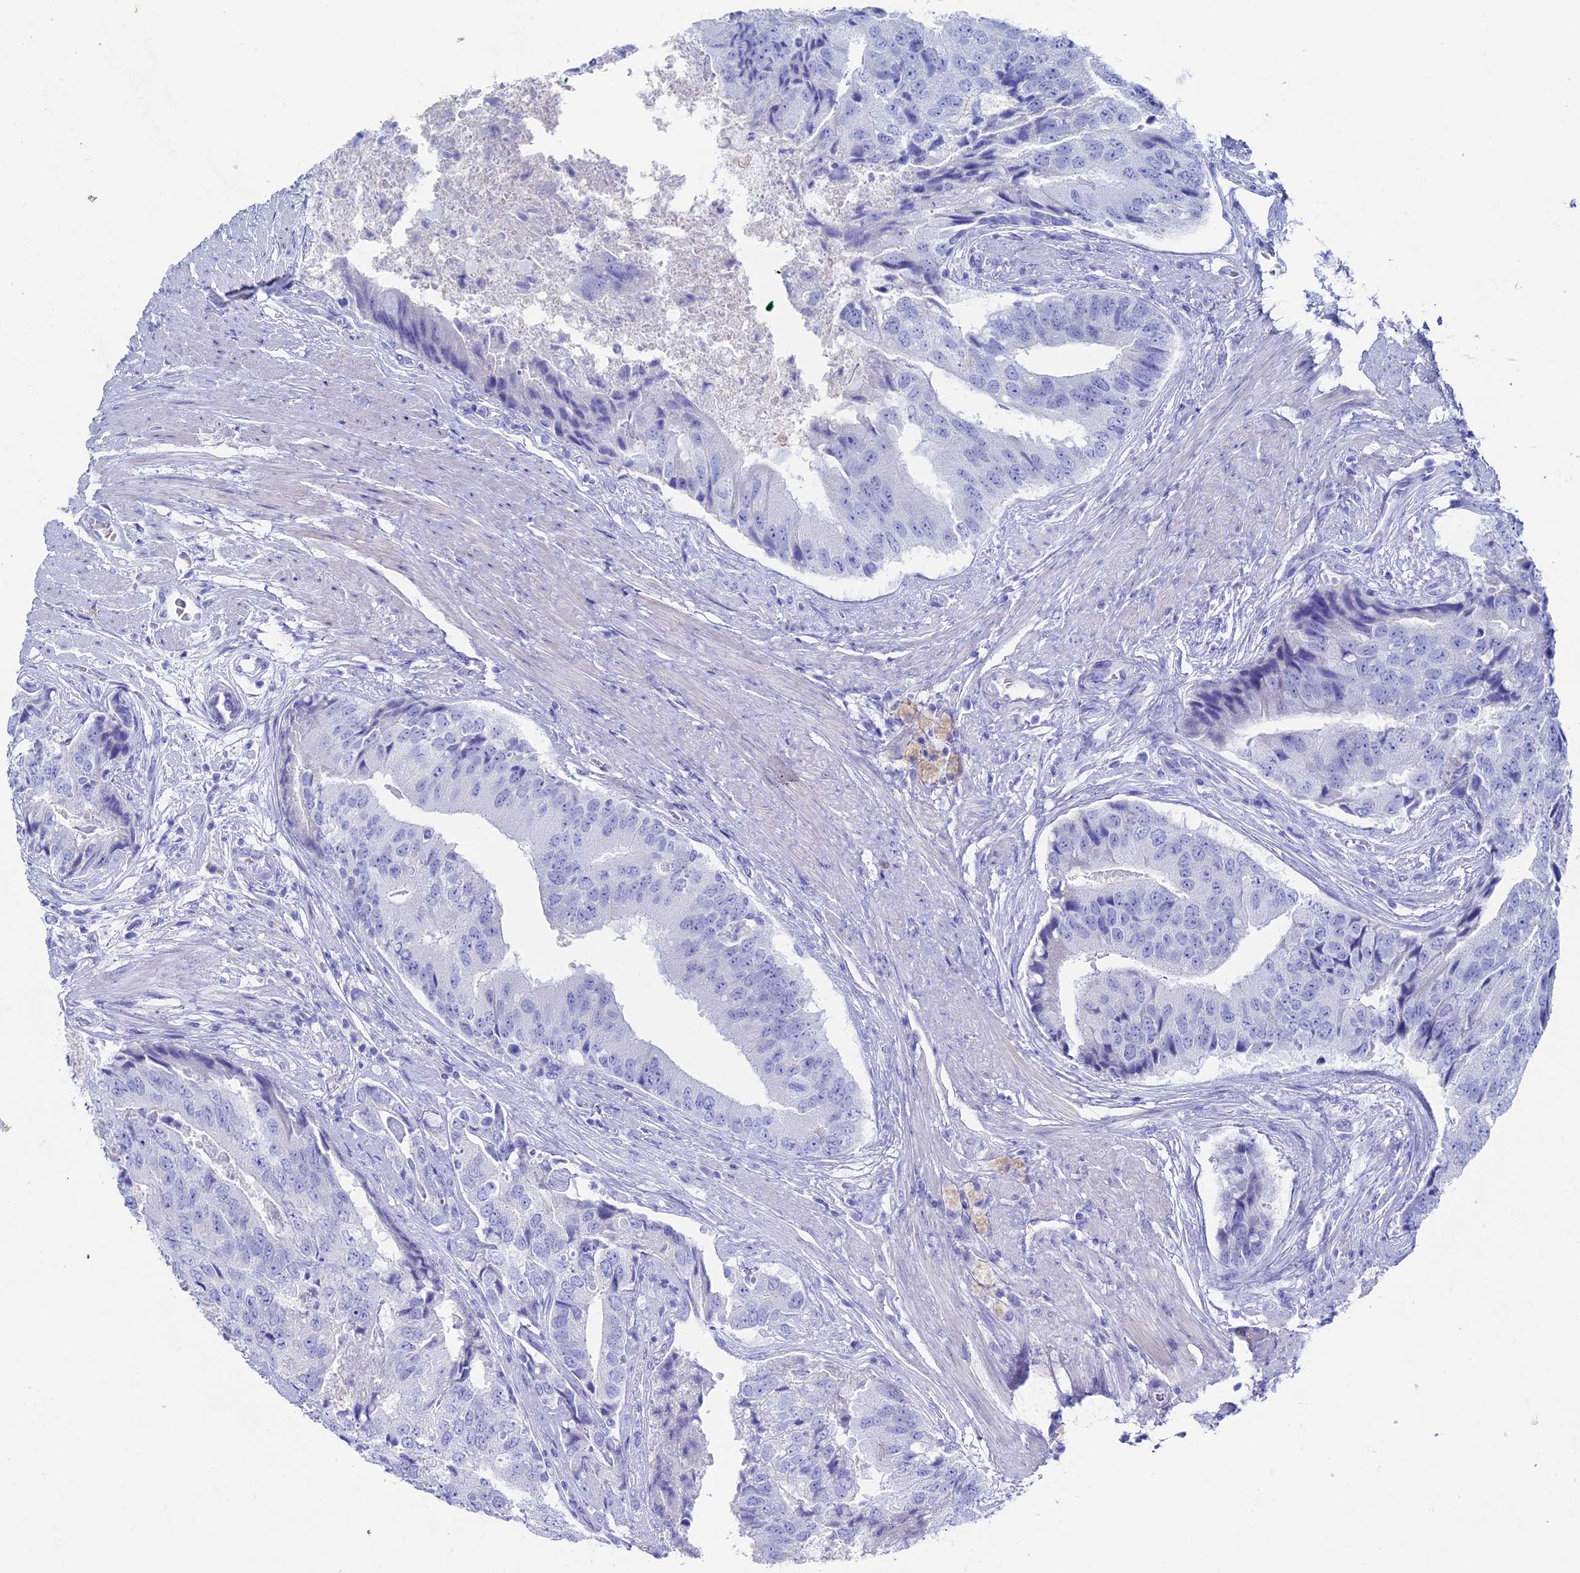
{"staining": {"intensity": "negative", "quantity": "none", "location": "none"}, "tissue": "prostate cancer", "cell_type": "Tumor cells", "image_type": "cancer", "snomed": [{"axis": "morphology", "description": "Adenocarcinoma, High grade"}, {"axis": "topography", "description": "Prostate"}], "caption": "An immunohistochemistry (IHC) micrograph of prostate adenocarcinoma (high-grade) is shown. There is no staining in tumor cells of prostate adenocarcinoma (high-grade).", "gene": "UNC119", "patient": {"sex": "male", "age": 70}}